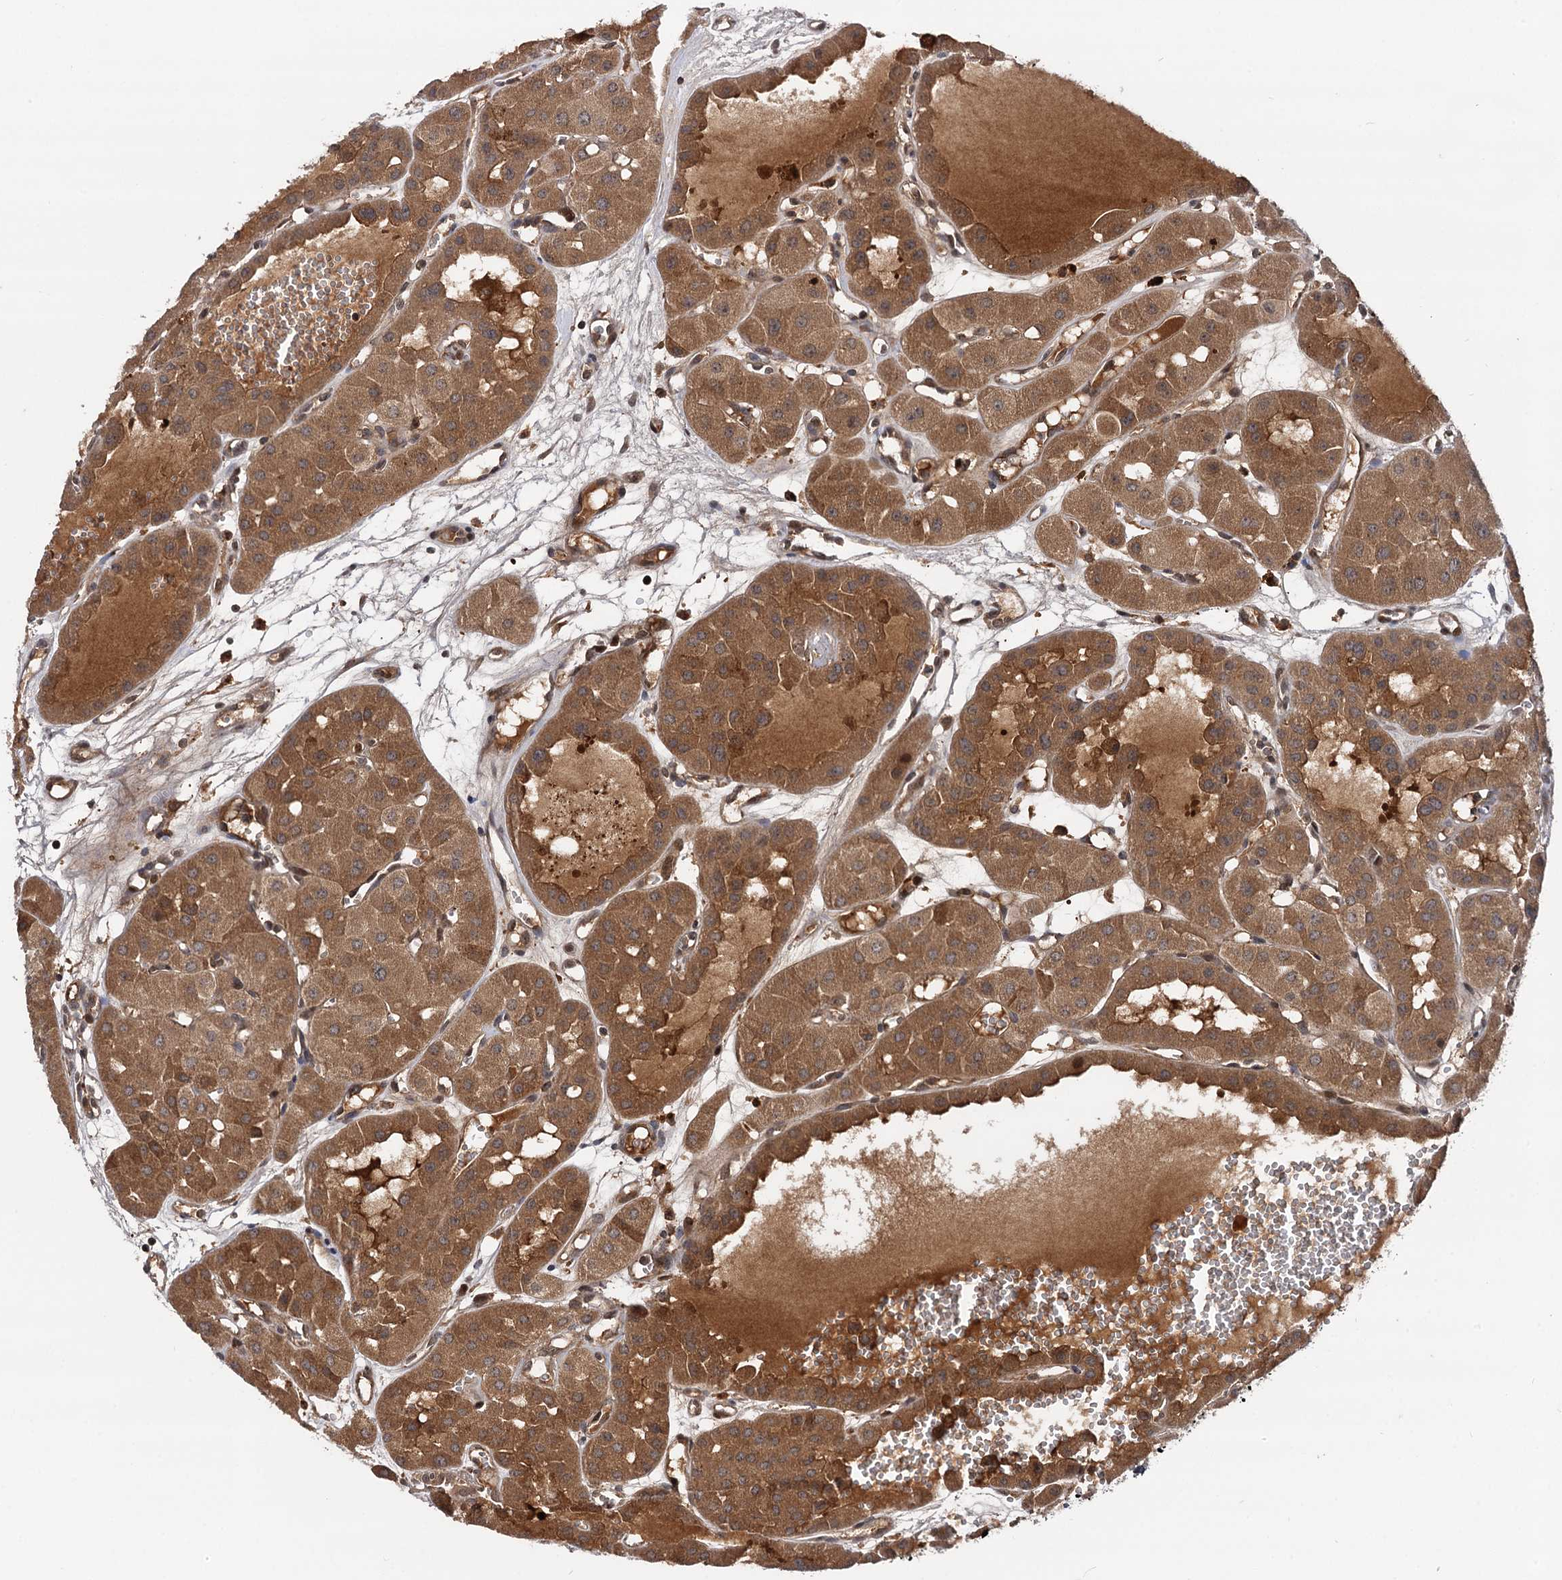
{"staining": {"intensity": "moderate", "quantity": ">75%", "location": "cytoplasmic/membranous"}, "tissue": "renal cancer", "cell_type": "Tumor cells", "image_type": "cancer", "snomed": [{"axis": "morphology", "description": "Carcinoma, NOS"}, {"axis": "topography", "description": "Kidney"}], "caption": "This is a histology image of immunohistochemistry (IHC) staining of renal carcinoma, which shows moderate staining in the cytoplasmic/membranous of tumor cells.", "gene": "SELENOP", "patient": {"sex": "female", "age": 75}}